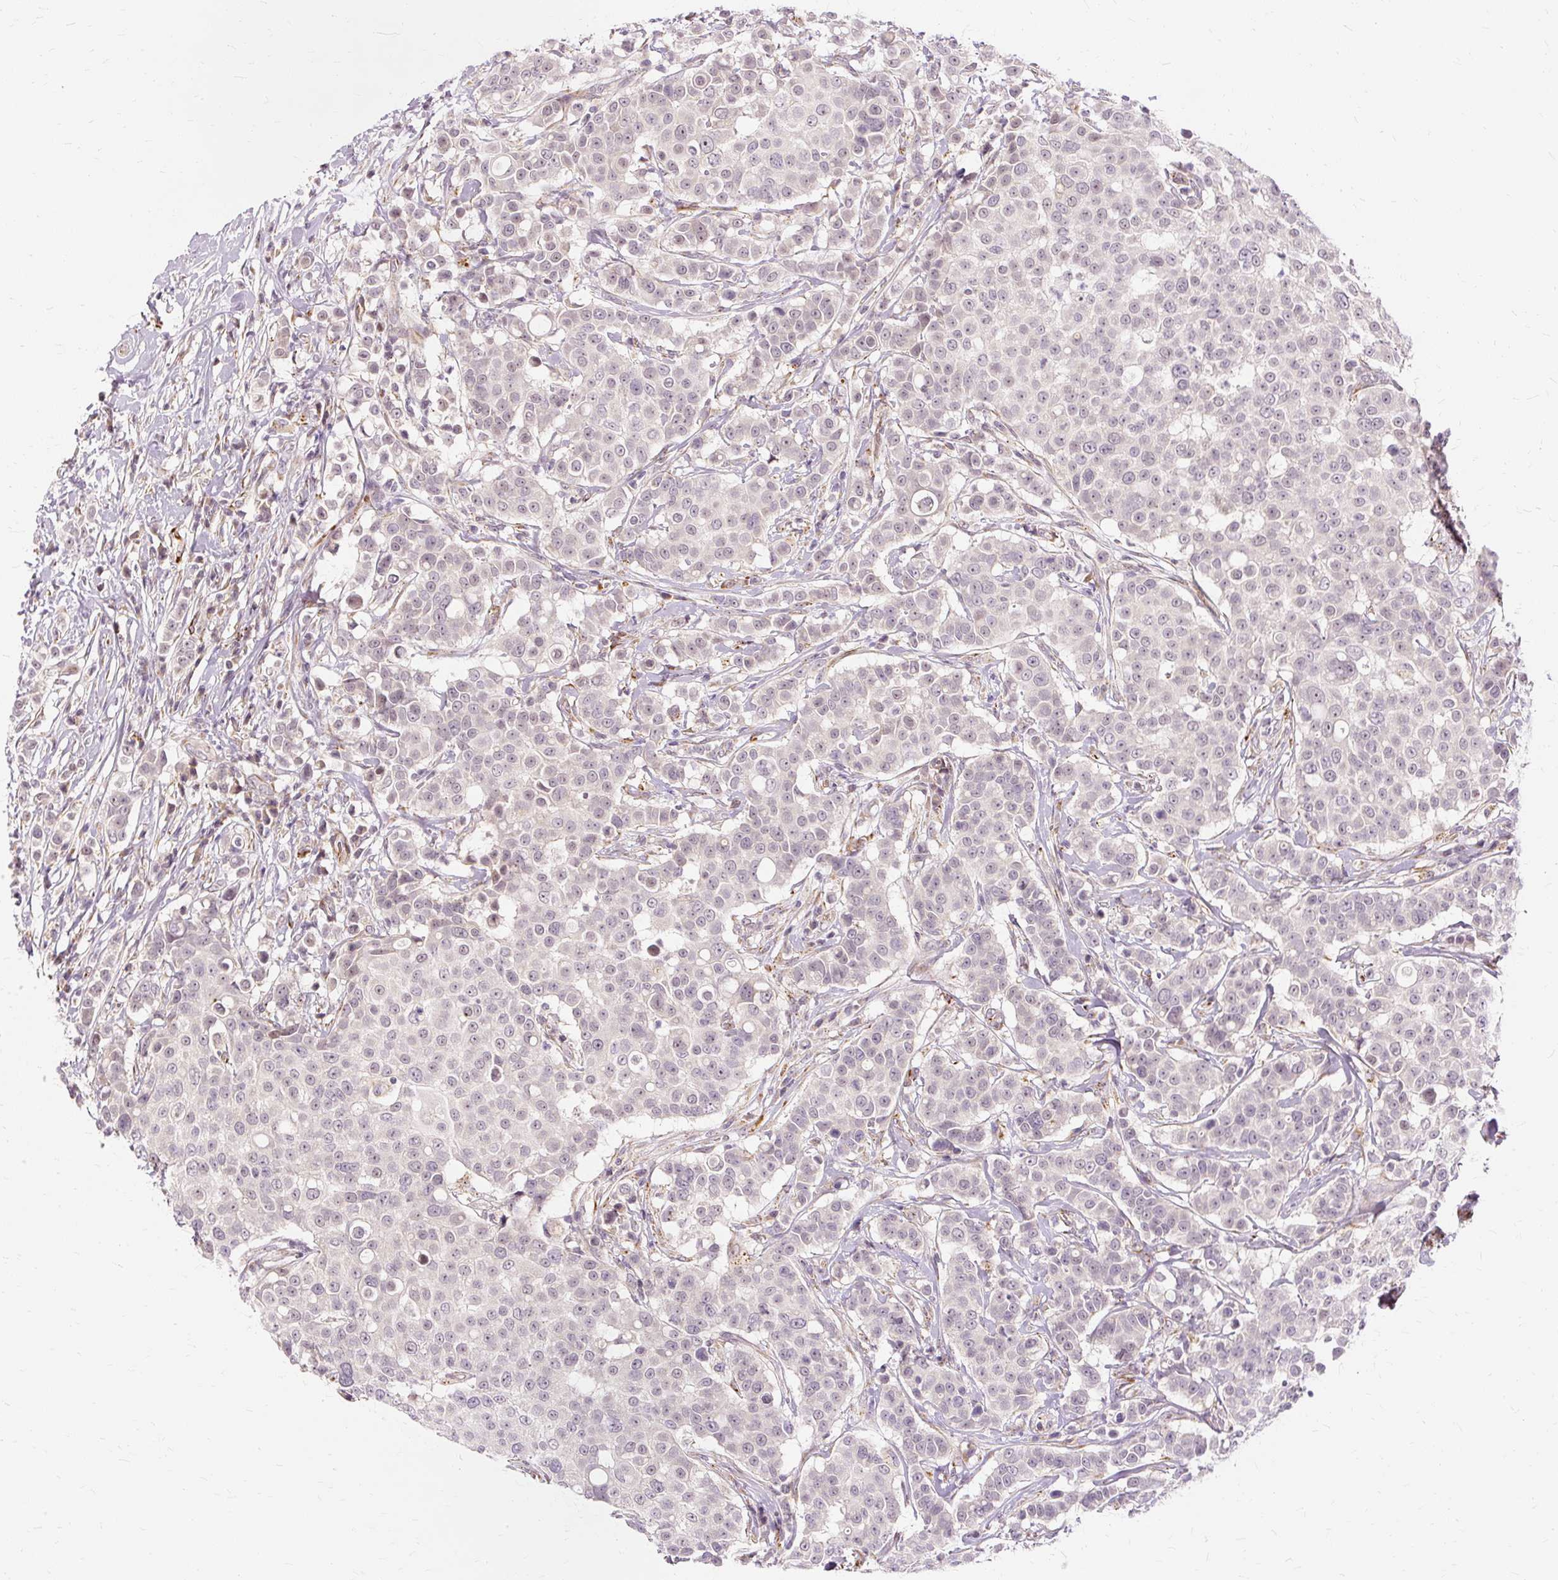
{"staining": {"intensity": "weak", "quantity": "<25%", "location": "nuclear"}, "tissue": "breast cancer", "cell_type": "Tumor cells", "image_type": "cancer", "snomed": [{"axis": "morphology", "description": "Duct carcinoma"}, {"axis": "topography", "description": "Breast"}], "caption": "Protein analysis of infiltrating ductal carcinoma (breast) displays no significant staining in tumor cells.", "gene": "MMACHC", "patient": {"sex": "female", "age": 27}}